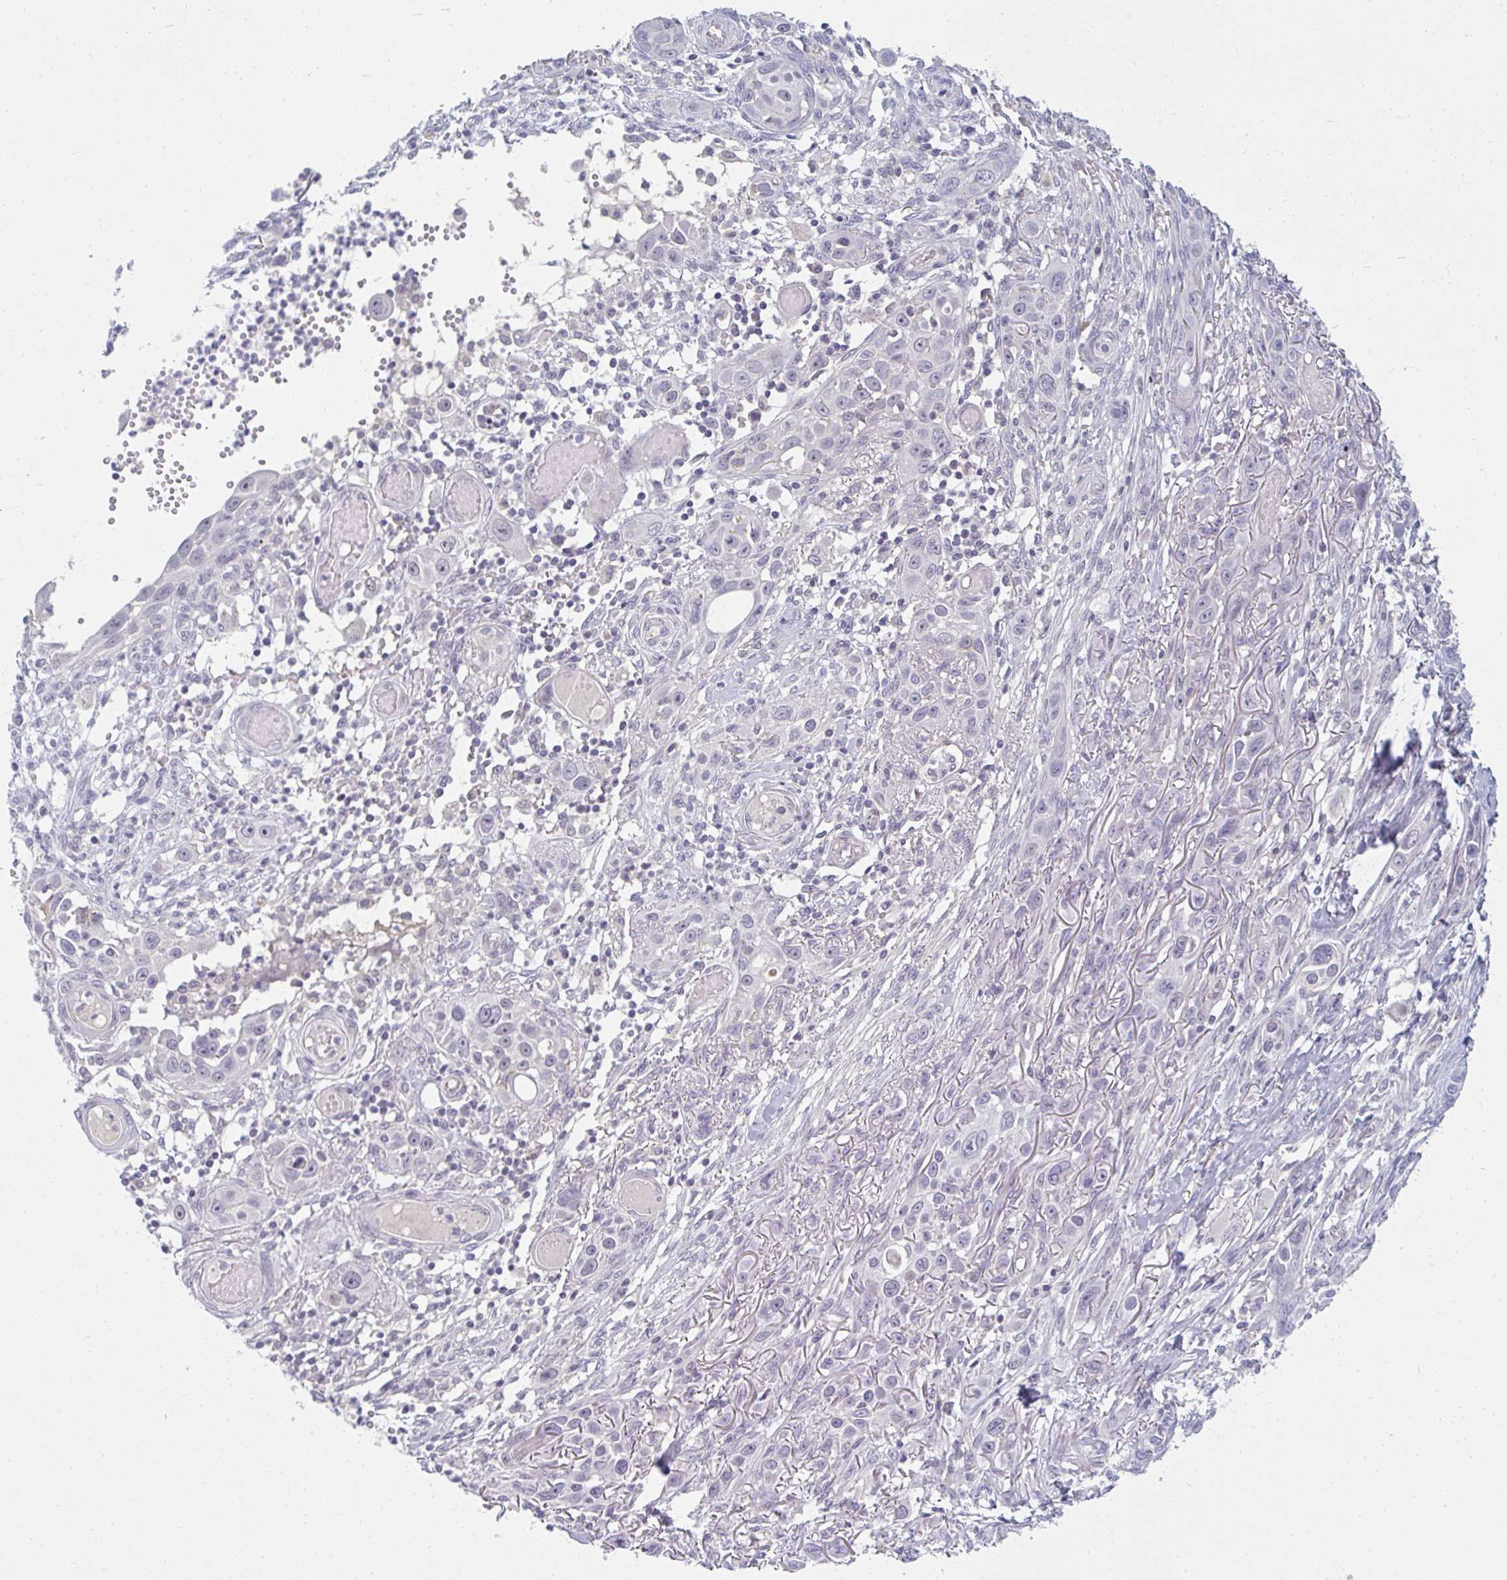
{"staining": {"intensity": "negative", "quantity": "none", "location": "none"}, "tissue": "skin cancer", "cell_type": "Tumor cells", "image_type": "cancer", "snomed": [{"axis": "morphology", "description": "Squamous cell carcinoma, NOS"}, {"axis": "topography", "description": "Skin"}], "caption": "This is an immunohistochemistry (IHC) image of human skin cancer (squamous cell carcinoma). There is no staining in tumor cells.", "gene": "PPFIA4", "patient": {"sex": "female", "age": 69}}